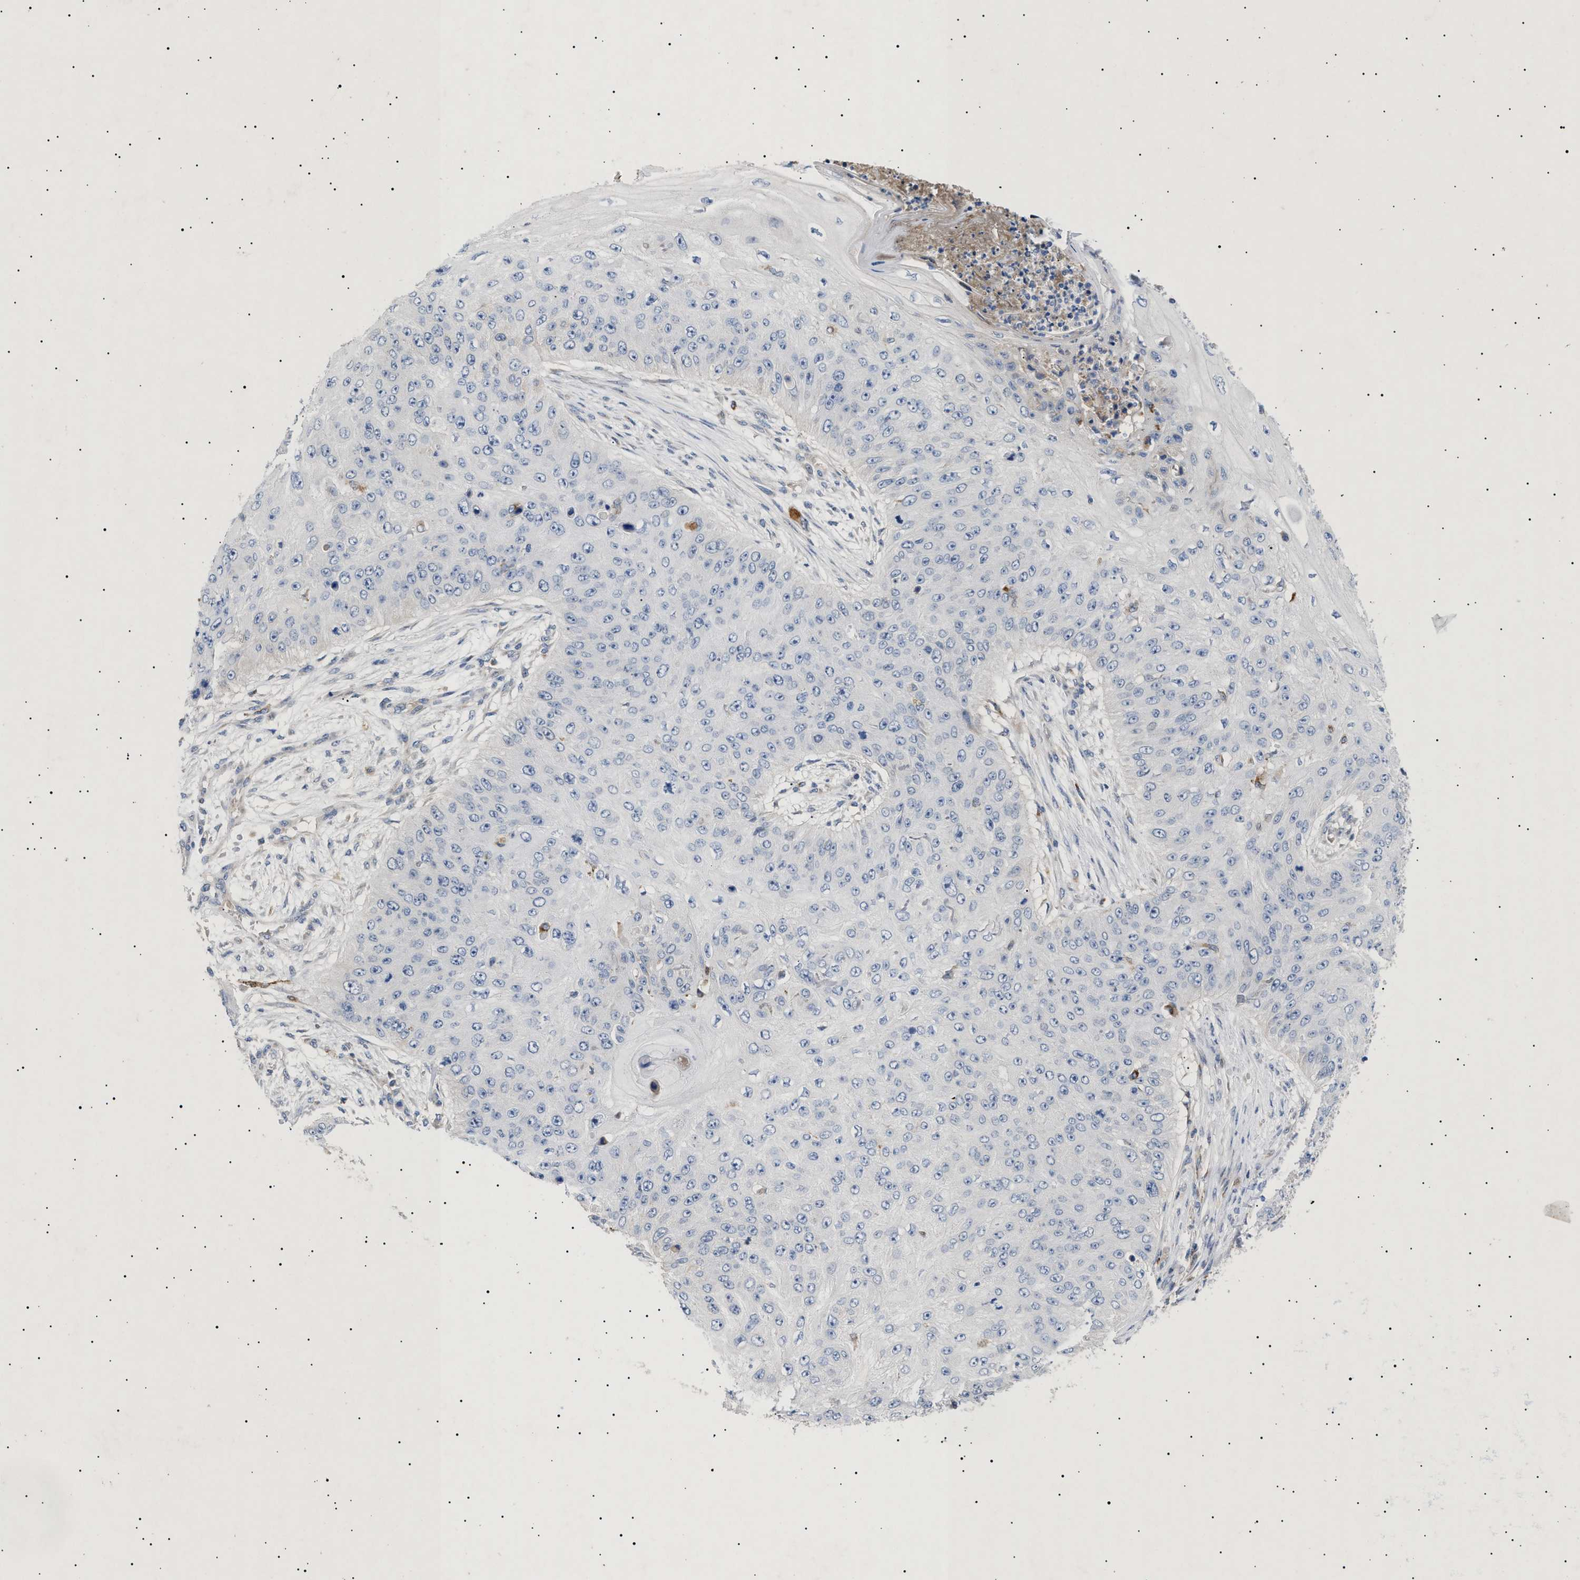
{"staining": {"intensity": "negative", "quantity": "none", "location": "none"}, "tissue": "skin cancer", "cell_type": "Tumor cells", "image_type": "cancer", "snomed": [{"axis": "morphology", "description": "Squamous cell carcinoma, NOS"}, {"axis": "topography", "description": "Skin"}], "caption": "Tumor cells are negative for protein expression in human squamous cell carcinoma (skin).", "gene": "SIRT5", "patient": {"sex": "female", "age": 80}}